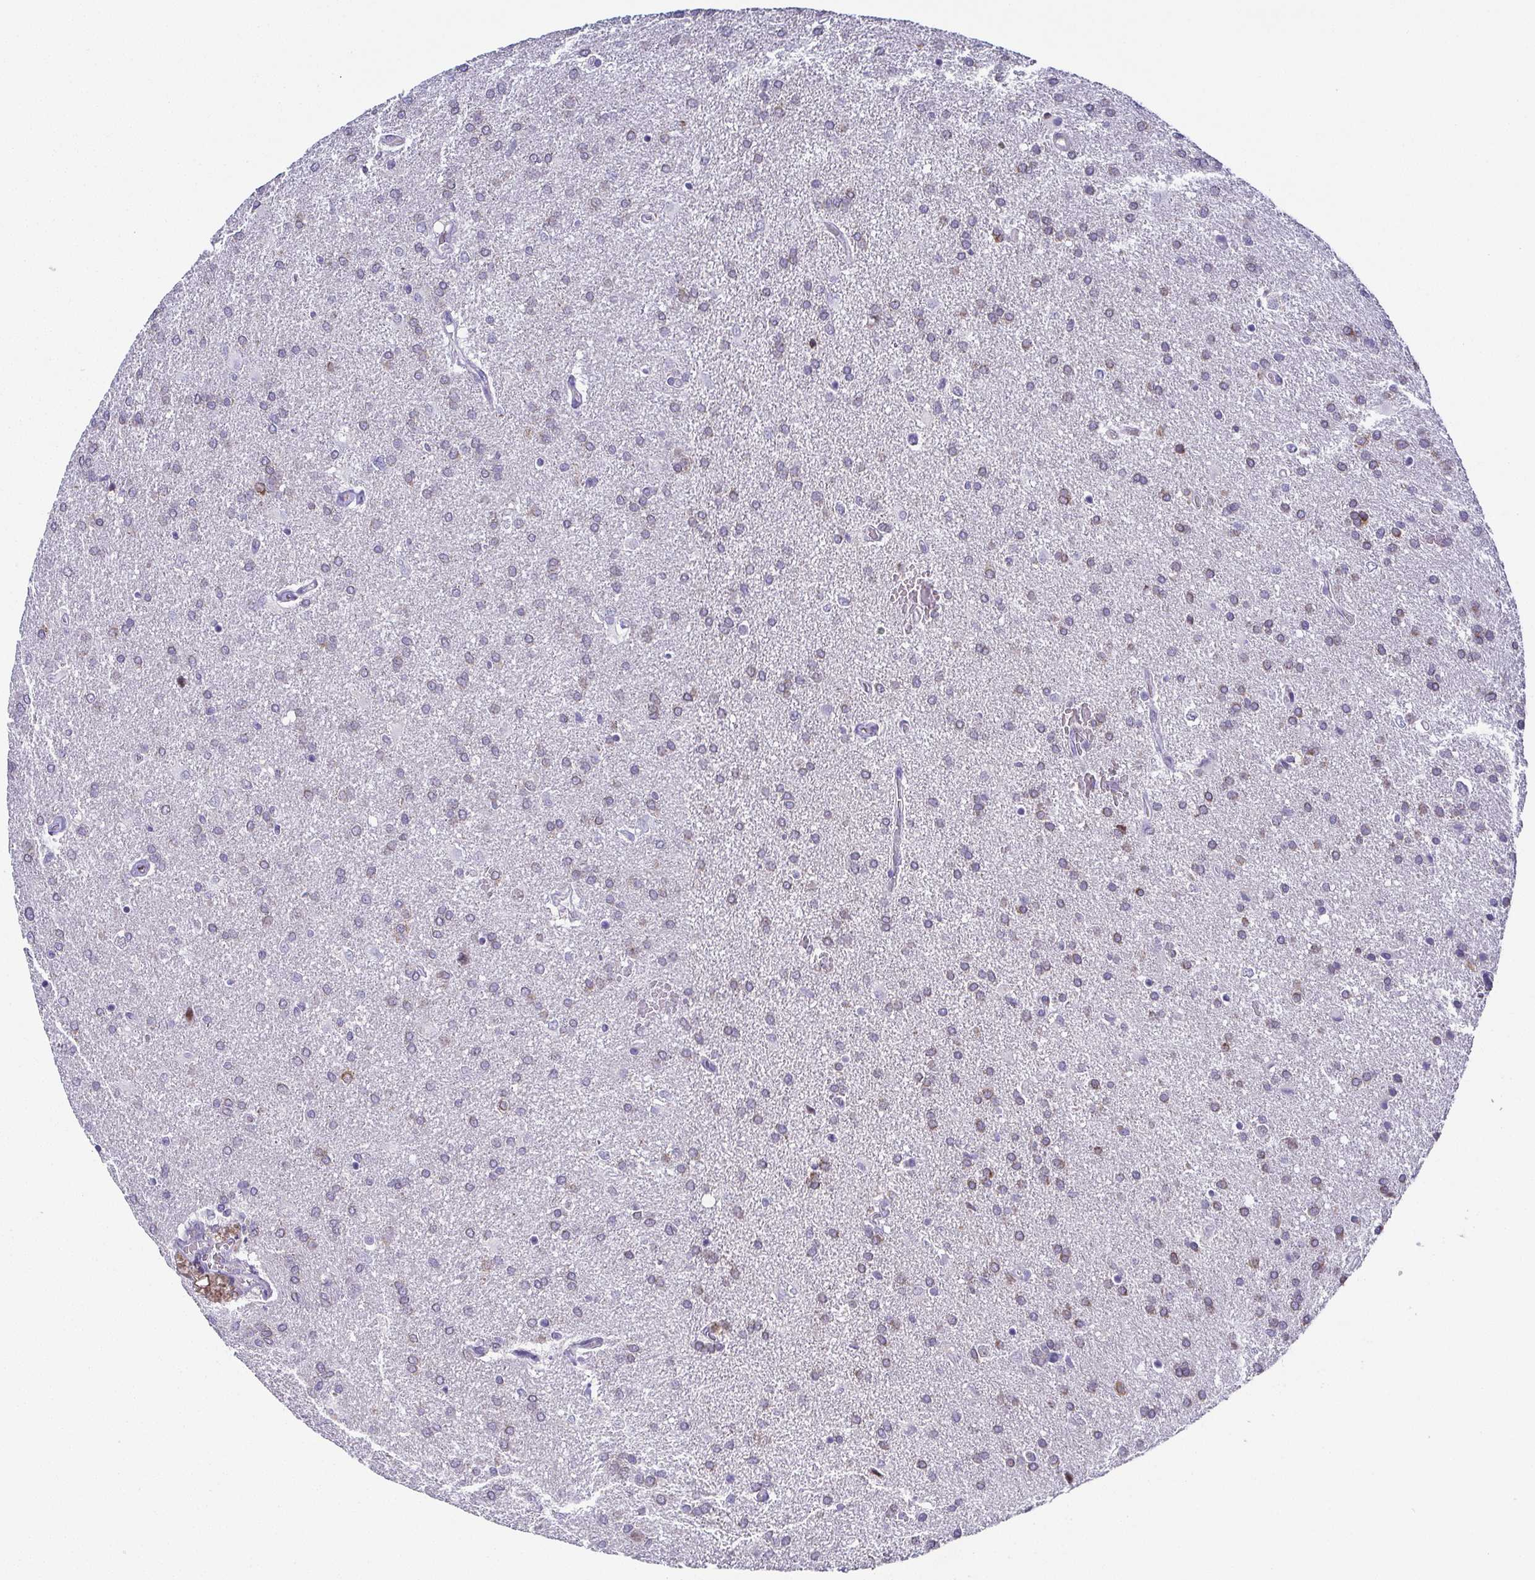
{"staining": {"intensity": "negative", "quantity": "none", "location": "none"}, "tissue": "glioma", "cell_type": "Tumor cells", "image_type": "cancer", "snomed": [{"axis": "morphology", "description": "Glioma, malignant, High grade"}, {"axis": "topography", "description": "Brain"}], "caption": "The immunohistochemistry (IHC) histopathology image has no significant expression in tumor cells of glioma tissue.", "gene": "RNASE7", "patient": {"sex": "male", "age": 68}}